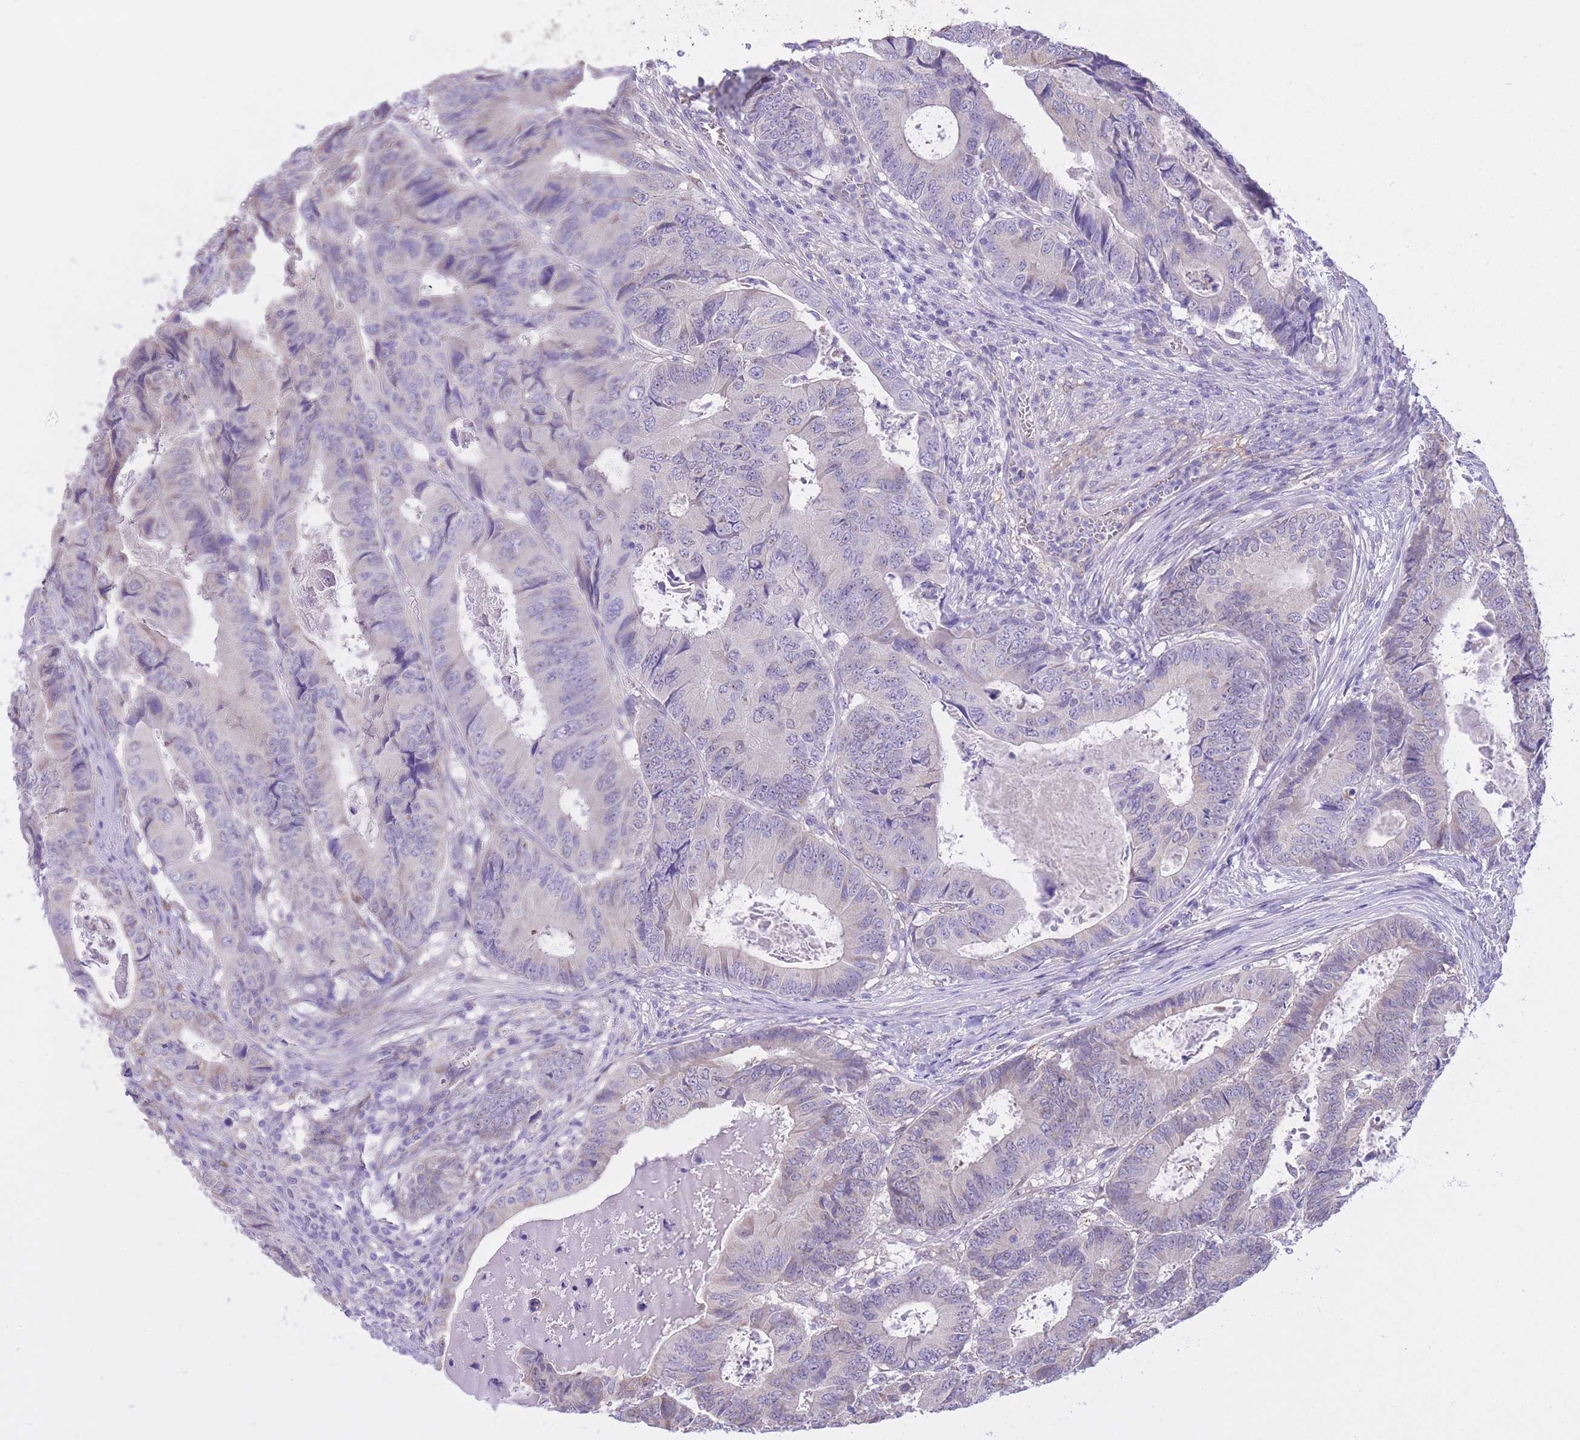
{"staining": {"intensity": "negative", "quantity": "none", "location": "none"}, "tissue": "colorectal cancer", "cell_type": "Tumor cells", "image_type": "cancer", "snomed": [{"axis": "morphology", "description": "Adenocarcinoma, NOS"}, {"axis": "topography", "description": "Colon"}], "caption": "The photomicrograph displays no significant positivity in tumor cells of colorectal adenocarcinoma.", "gene": "PGM1", "patient": {"sex": "male", "age": 85}}